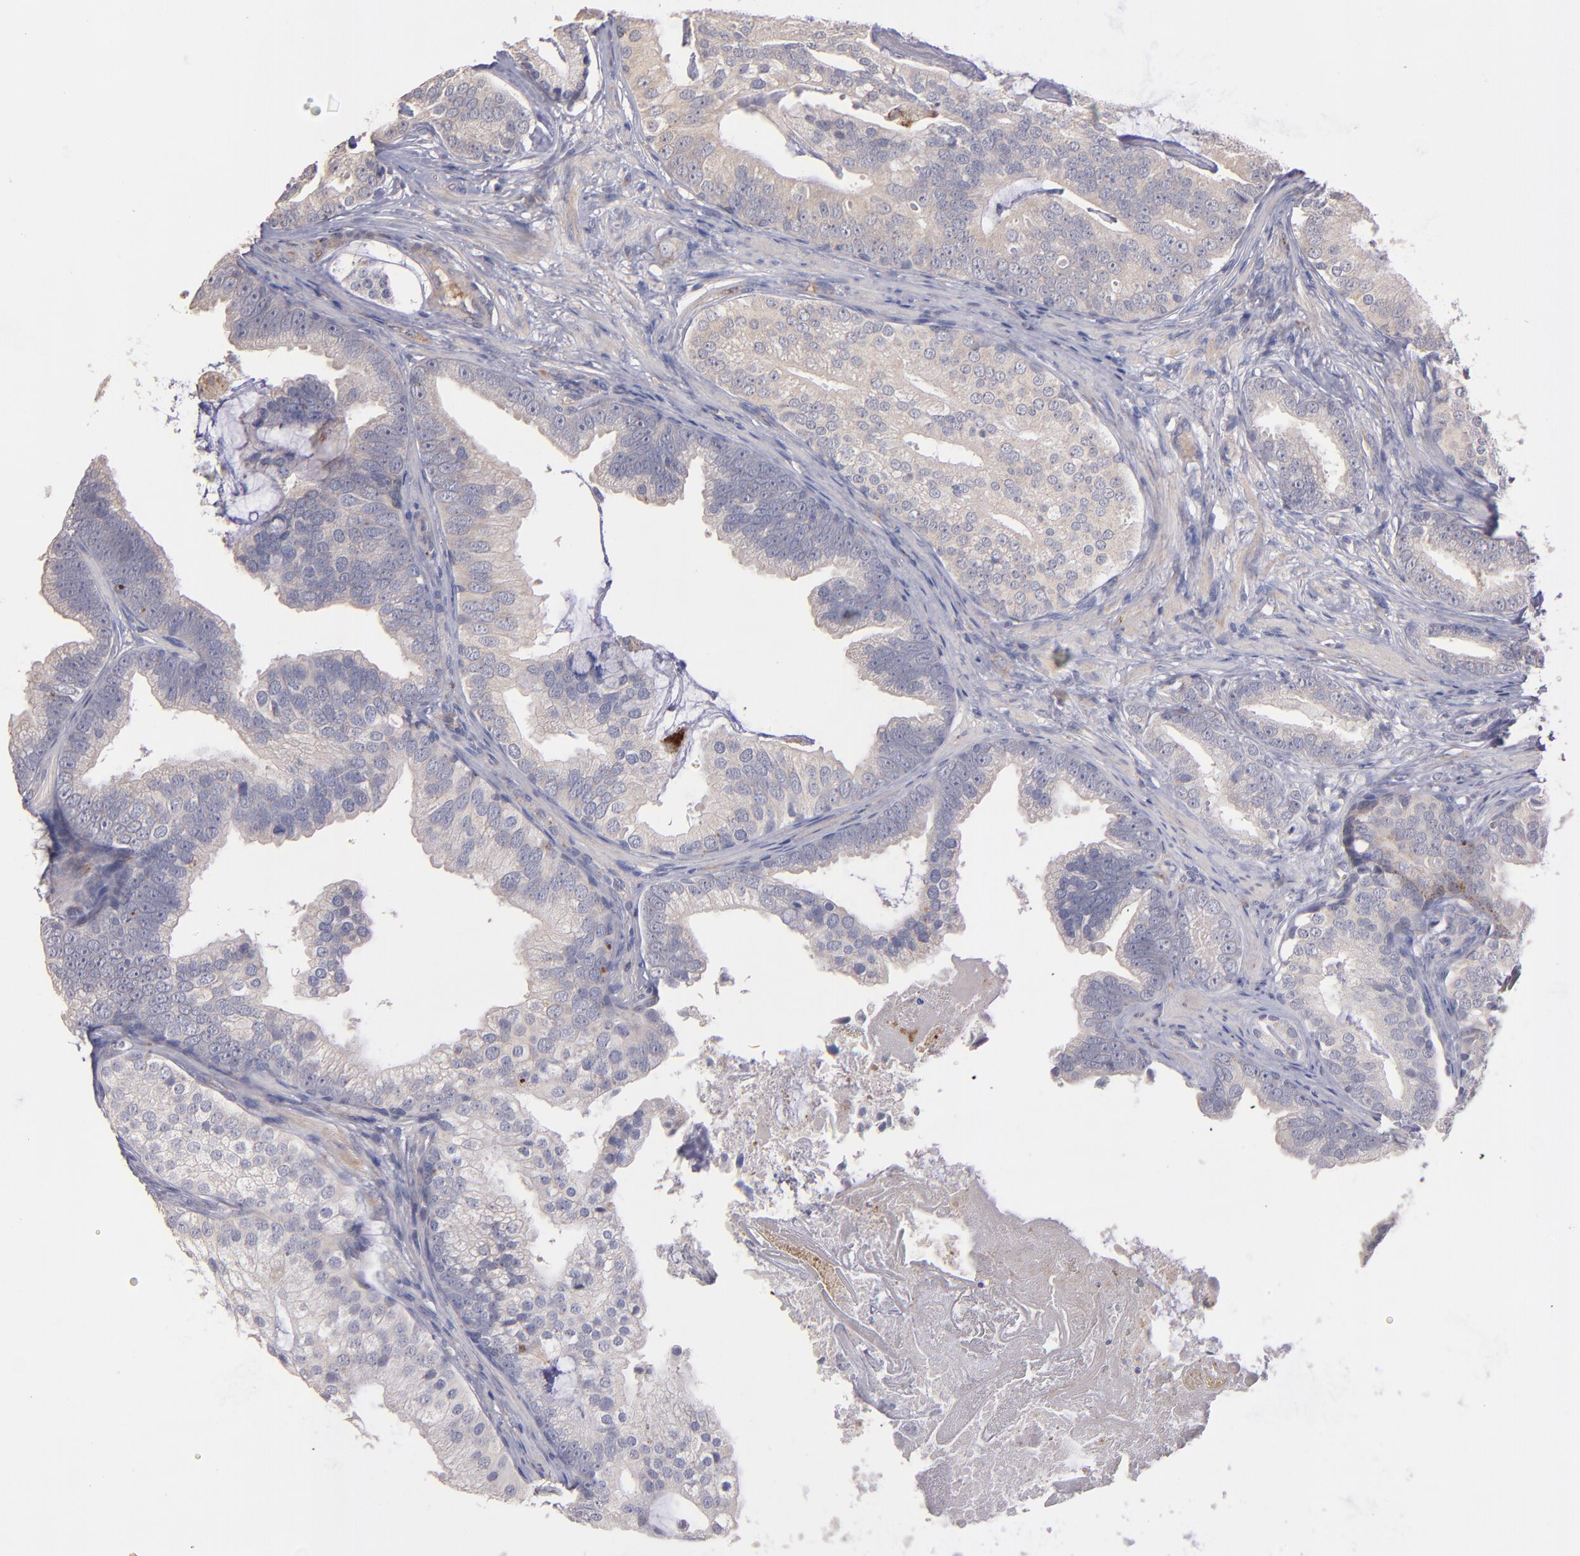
{"staining": {"intensity": "weak", "quantity": "25%-75%", "location": "cytoplasmic/membranous"}, "tissue": "prostate cancer", "cell_type": "Tumor cells", "image_type": "cancer", "snomed": [{"axis": "morphology", "description": "Adenocarcinoma, Low grade"}, {"axis": "topography", "description": "Prostate"}], "caption": "A brown stain labels weak cytoplasmic/membranous staining of a protein in prostate cancer tumor cells.", "gene": "MAGEE1", "patient": {"sex": "male", "age": 58}}